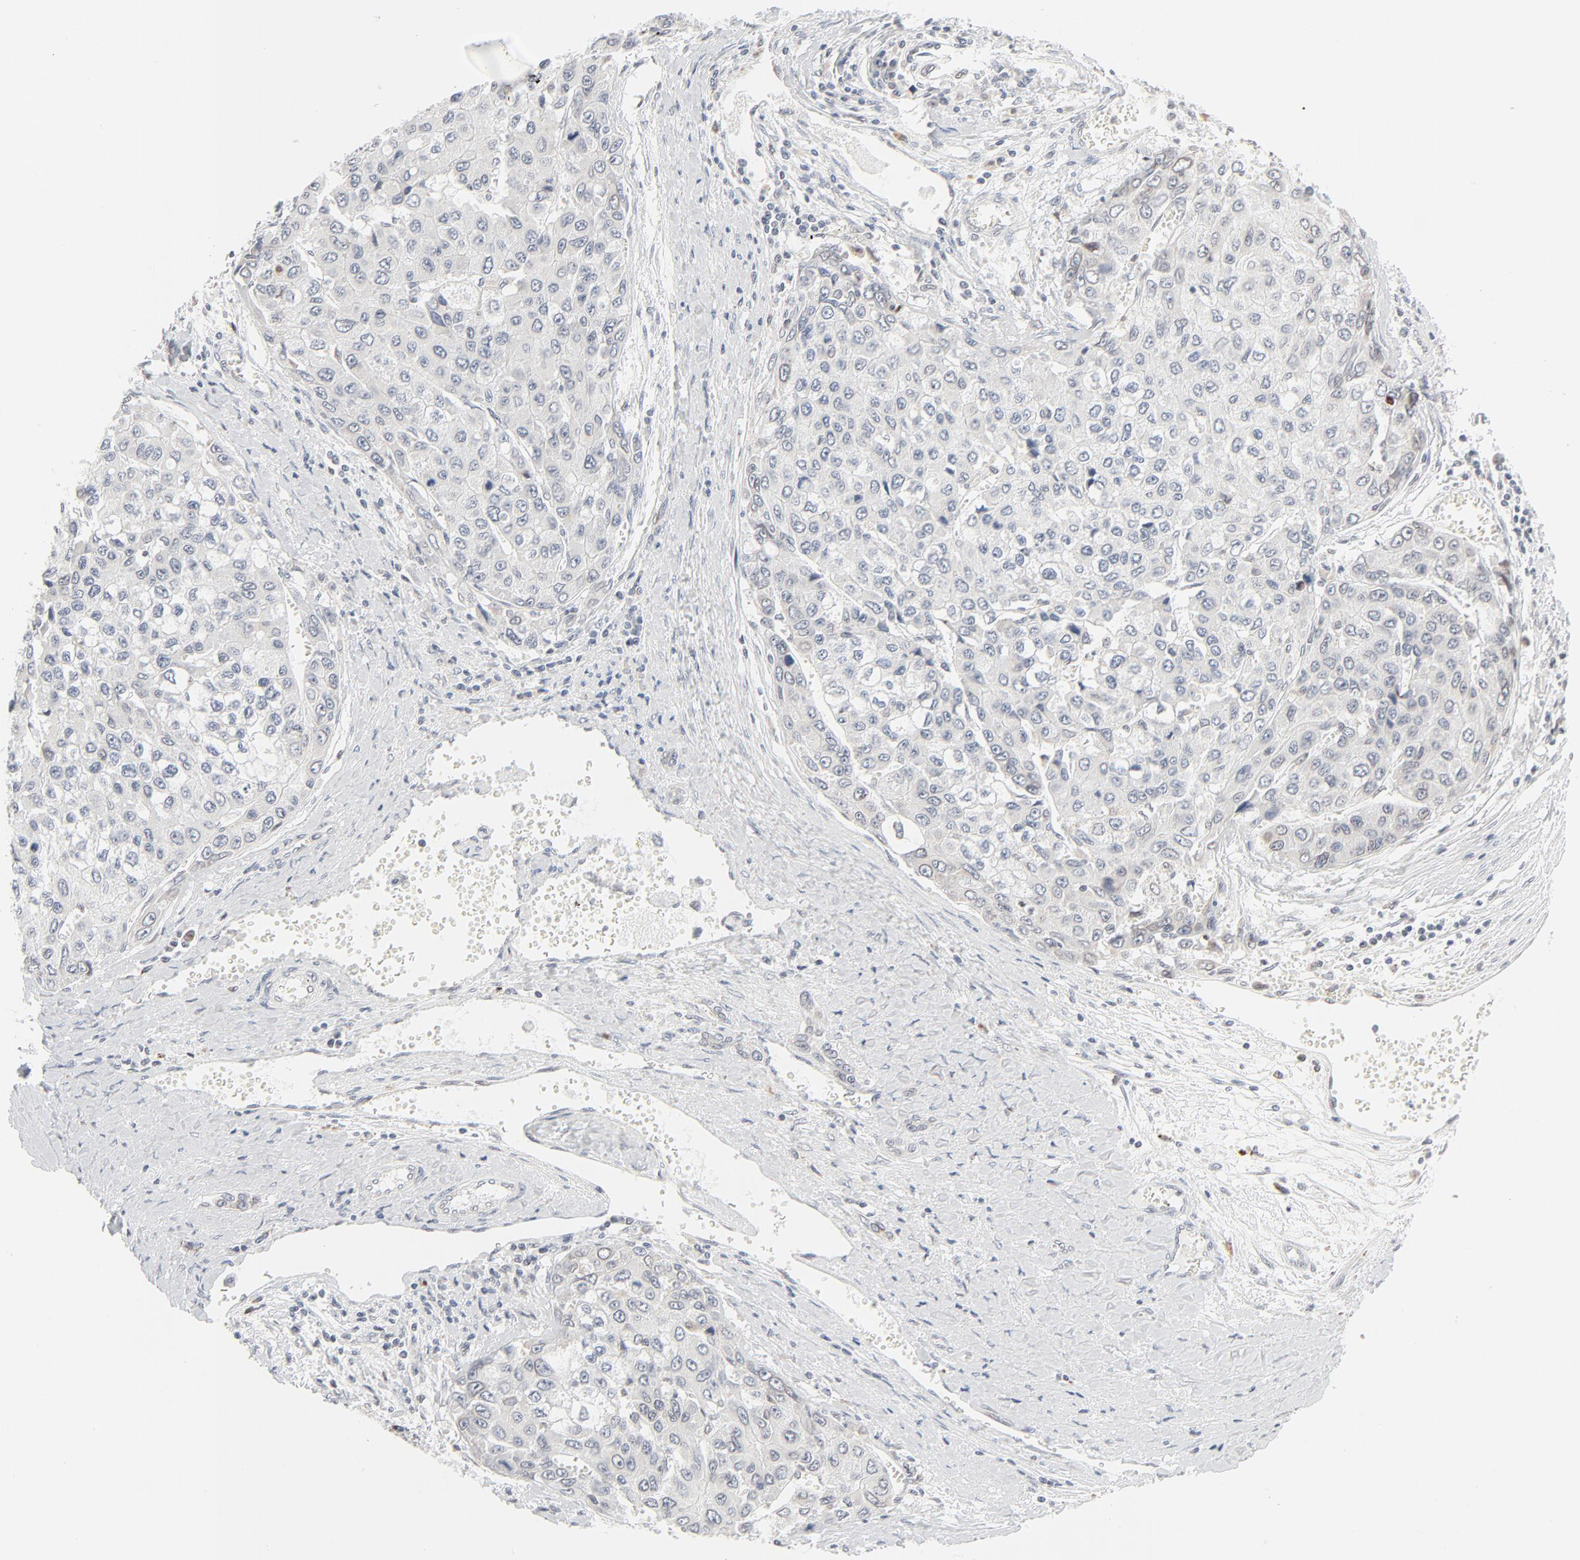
{"staining": {"intensity": "negative", "quantity": "none", "location": "none"}, "tissue": "liver cancer", "cell_type": "Tumor cells", "image_type": "cancer", "snomed": [{"axis": "morphology", "description": "Carcinoma, Hepatocellular, NOS"}, {"axis": "topography", "description": "Liver"}], "caption": "Hepatocellular carcinoma (liver) was stained to show a protein in brown. There is no significant expression in tumor cells.", "gene": "MAD1L1", "patient": {"sex": "female", "age": 66}}